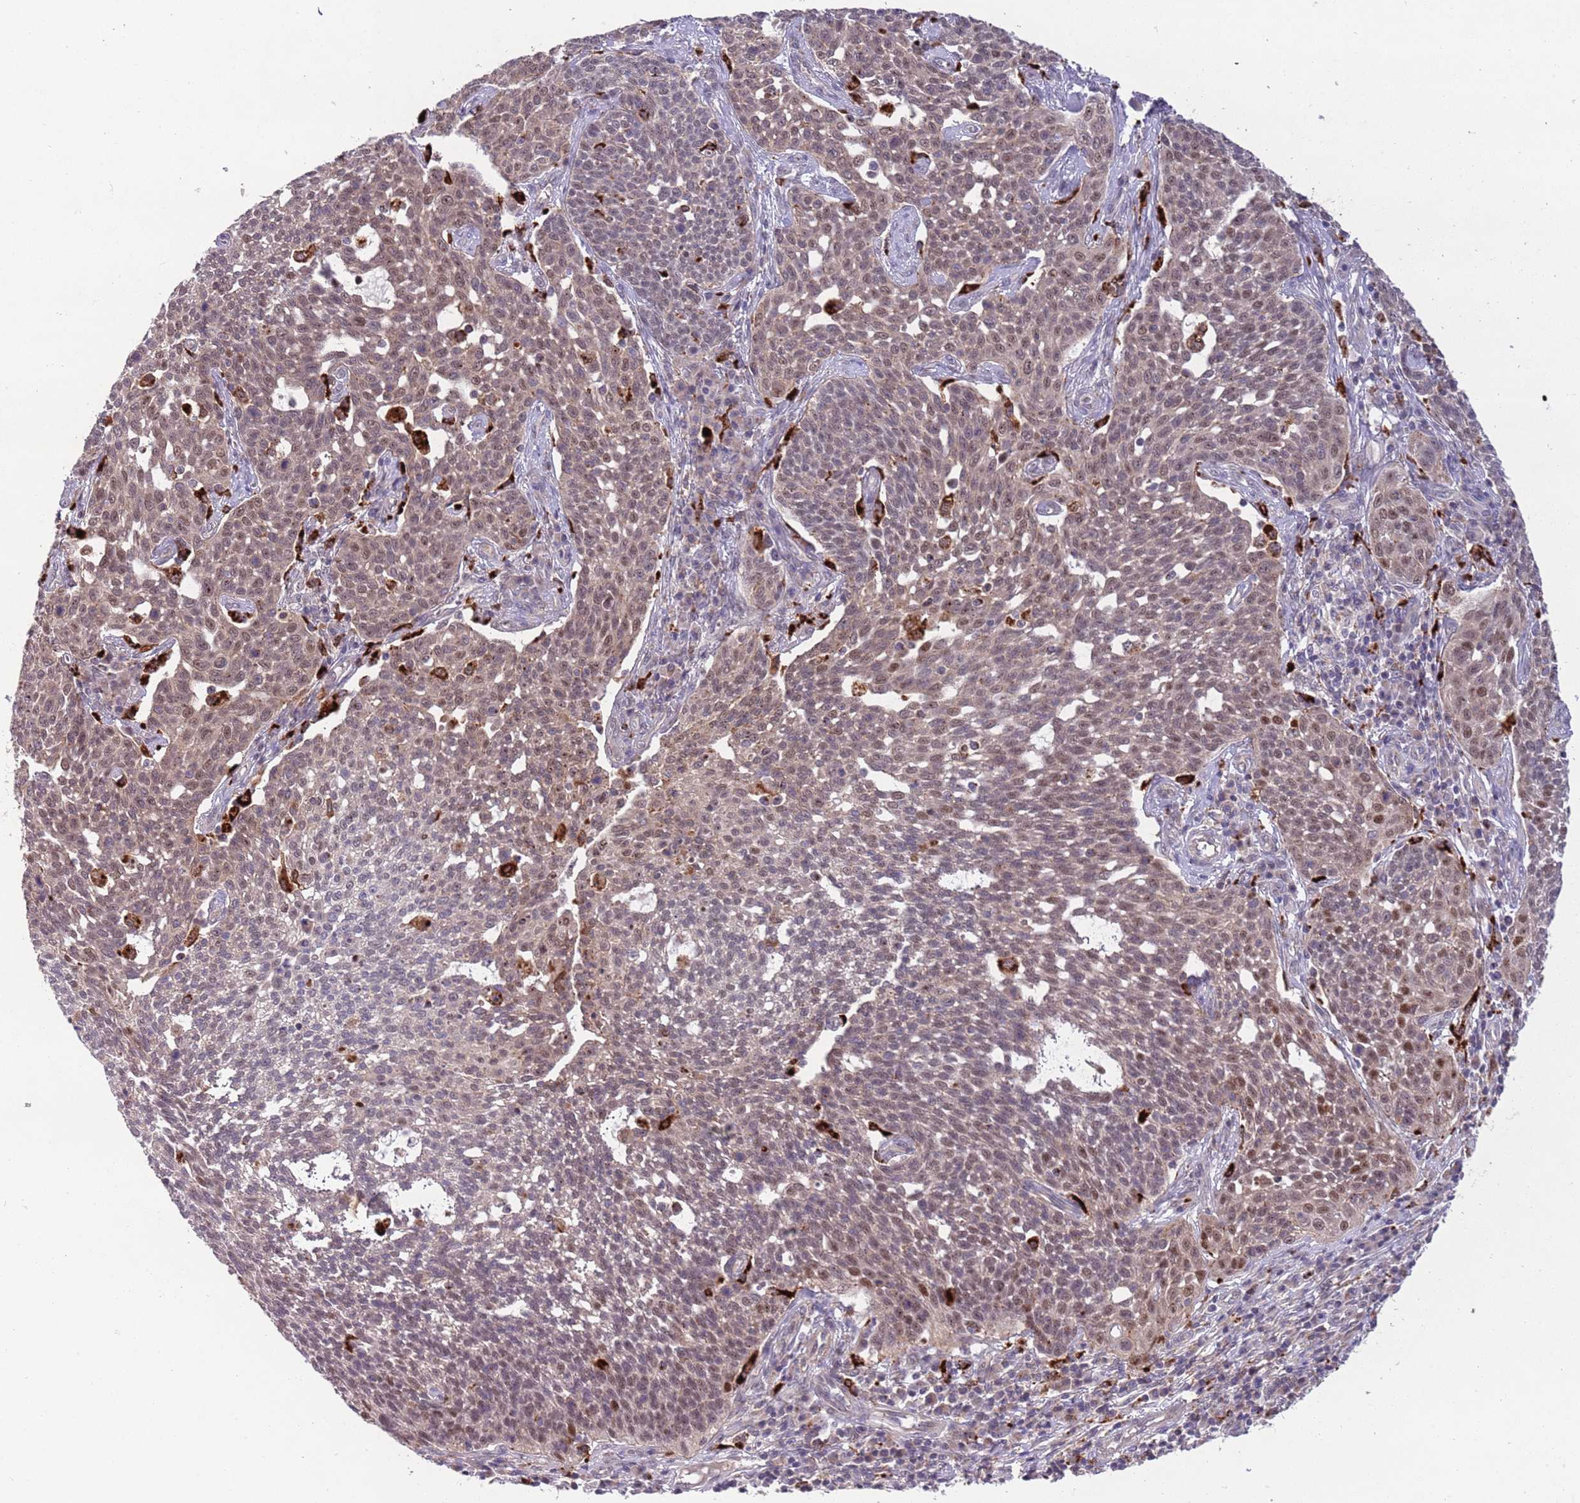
{"staining": {"intensity": "weak", "quantity": "25%-75%", "location": "nuclear"}, "tissue": "cervical cancer", "cell_type": "Tumor cells", "image_type": "cancer", "snomed": [{"axis": "morphology", "description": "Squamous cell carcinoma, NOS"}, {"axis": "topography", "description": "Cervix"}], "caption": "Cervical cancer (squamous cell carcinoma) was stained to show a protein in brown. There is low levels of weak nuclear positivity in approximately 25%-75% of tumor cells.", "gene": "TRIM27", "patient": {"sex": "female", "age": 34}}